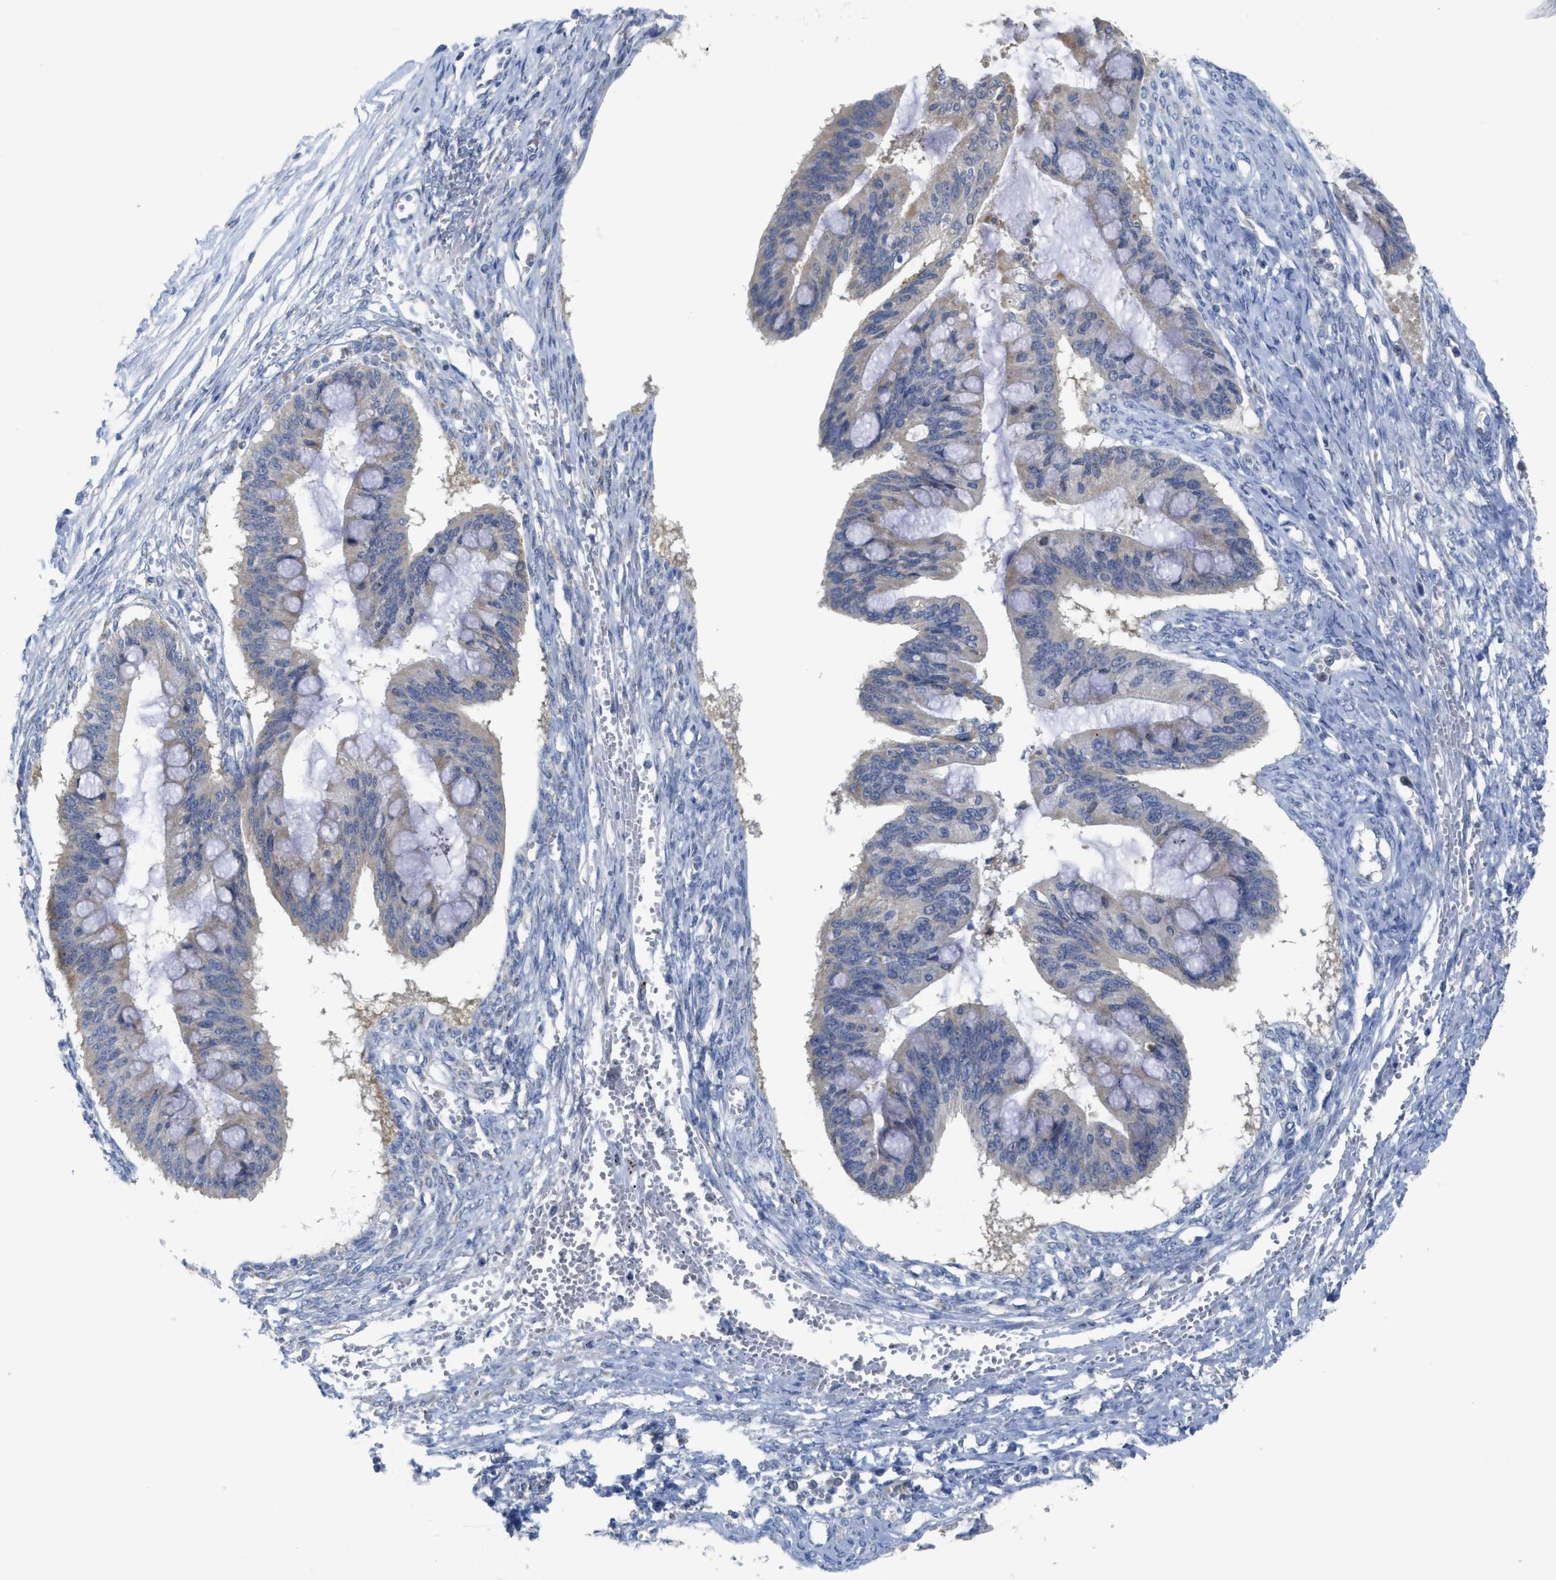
{"staining": {"intensity": "weak", "quantity": "25%-75%", "location": "cytoplasmic/membranous"}, "tissue": "ovarian cancer", "cell_type": "Tumor cells", "image_type": "cancer", "snomed": [{"axis": "morphology", "description": "Cystadenocarcinoma, mucinous, NOS"}, {"axis": "topography", "description": "Ovary"}], "caption": "Ovarian cancer stained for a protein shows weak cytoplasmic/membranous positivity in tumor cells.", "gene": "GATD3", "patient": {"sex": "female", "age": 73}}